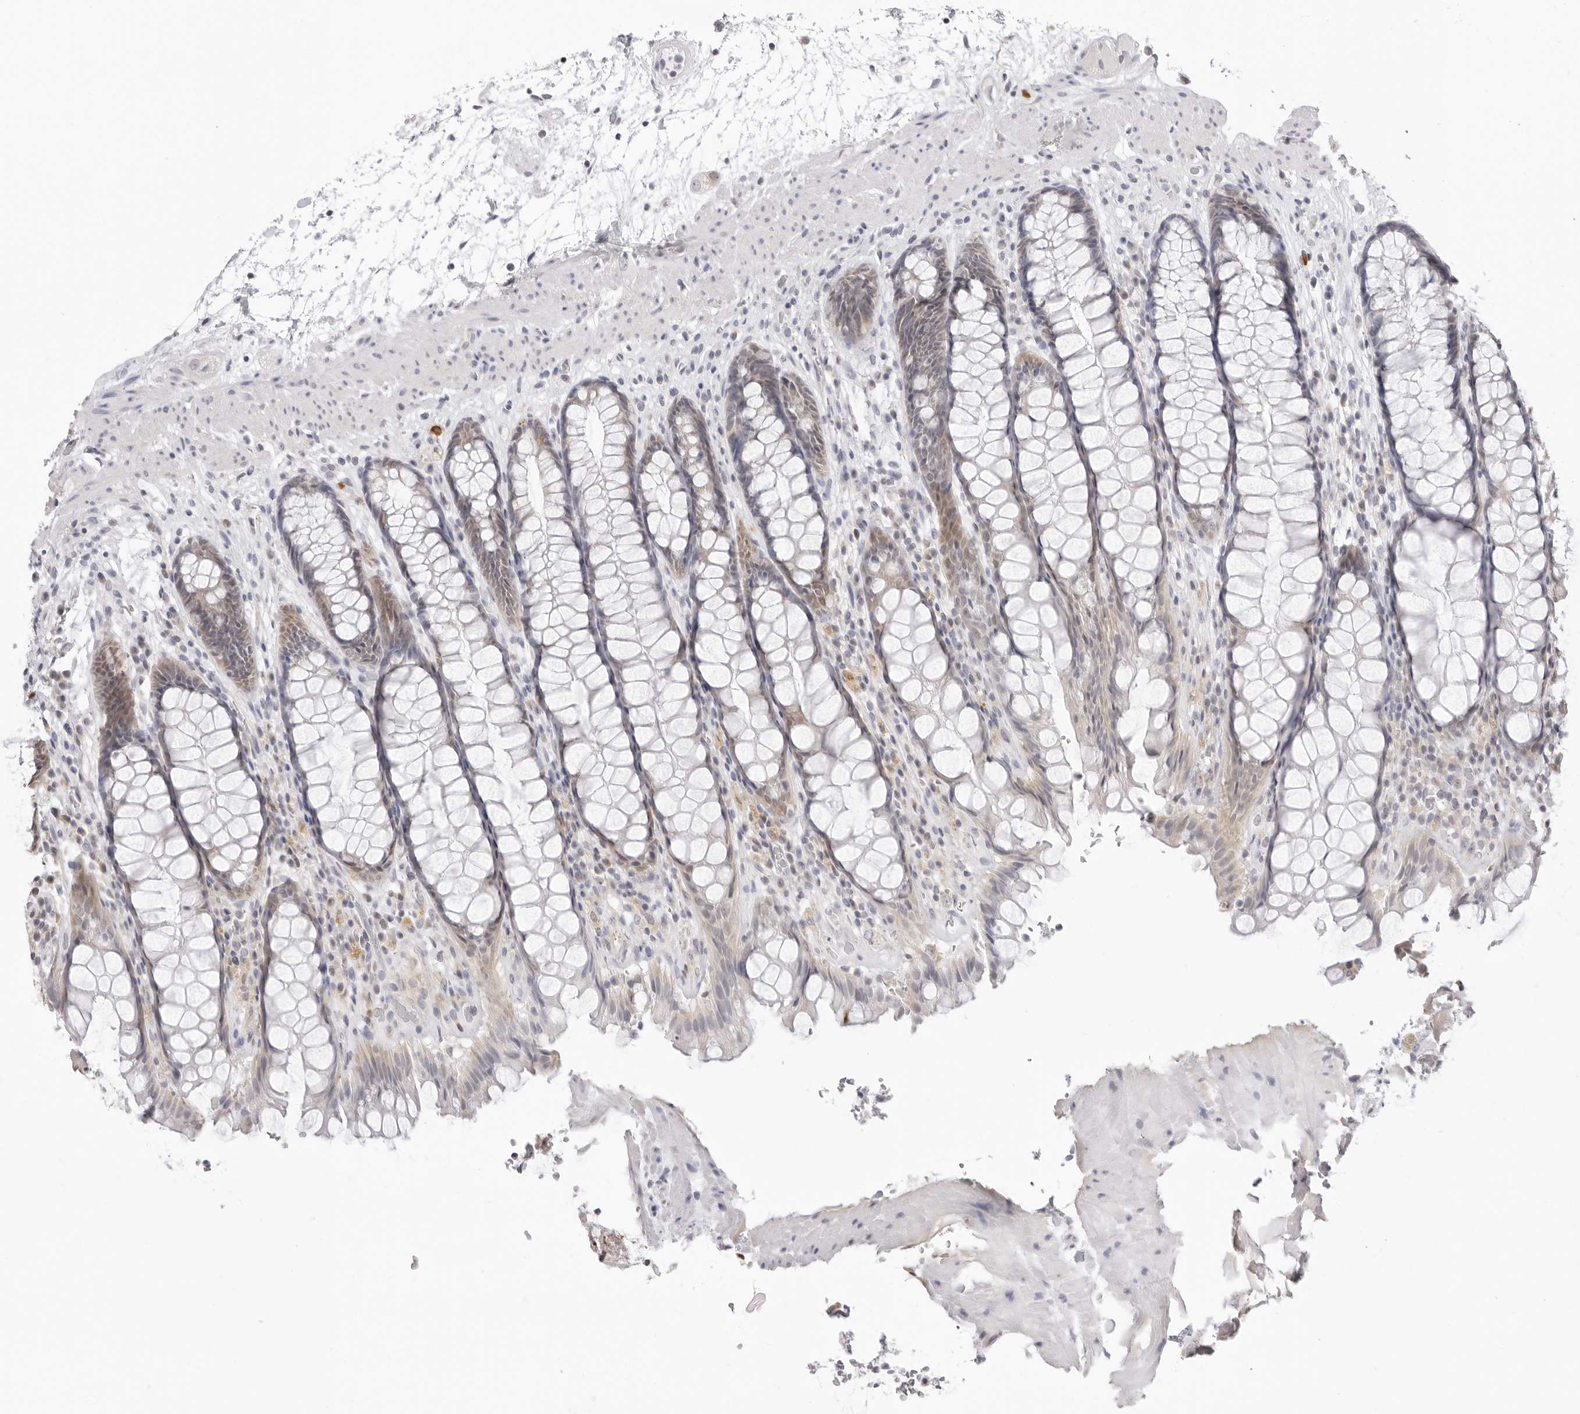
{"staining": {"intensity": "moderate", "quantity": "25%-75%", "location": "cytoplasmic/membranous"}, "tissue": "rectum", "cell_type": "Glandular cells", "image_type": "normal", "snomed": [{"axis": "morphology", "description": "Normal tissue, NOS"}, {"axis": "topography", "description": "Rectum"}], "caption": "Protein positivity by immunohistochemistry (IHC) exhibits moderate cytoplasmic/membranous positivity in approximately 25%-75% of glandular cells in unremarkable rectum. (Brightfield microscopy of DAB IHC at high magnification).", "gene": "FDPS", "patient": {"sex": "male", "age": 64}}